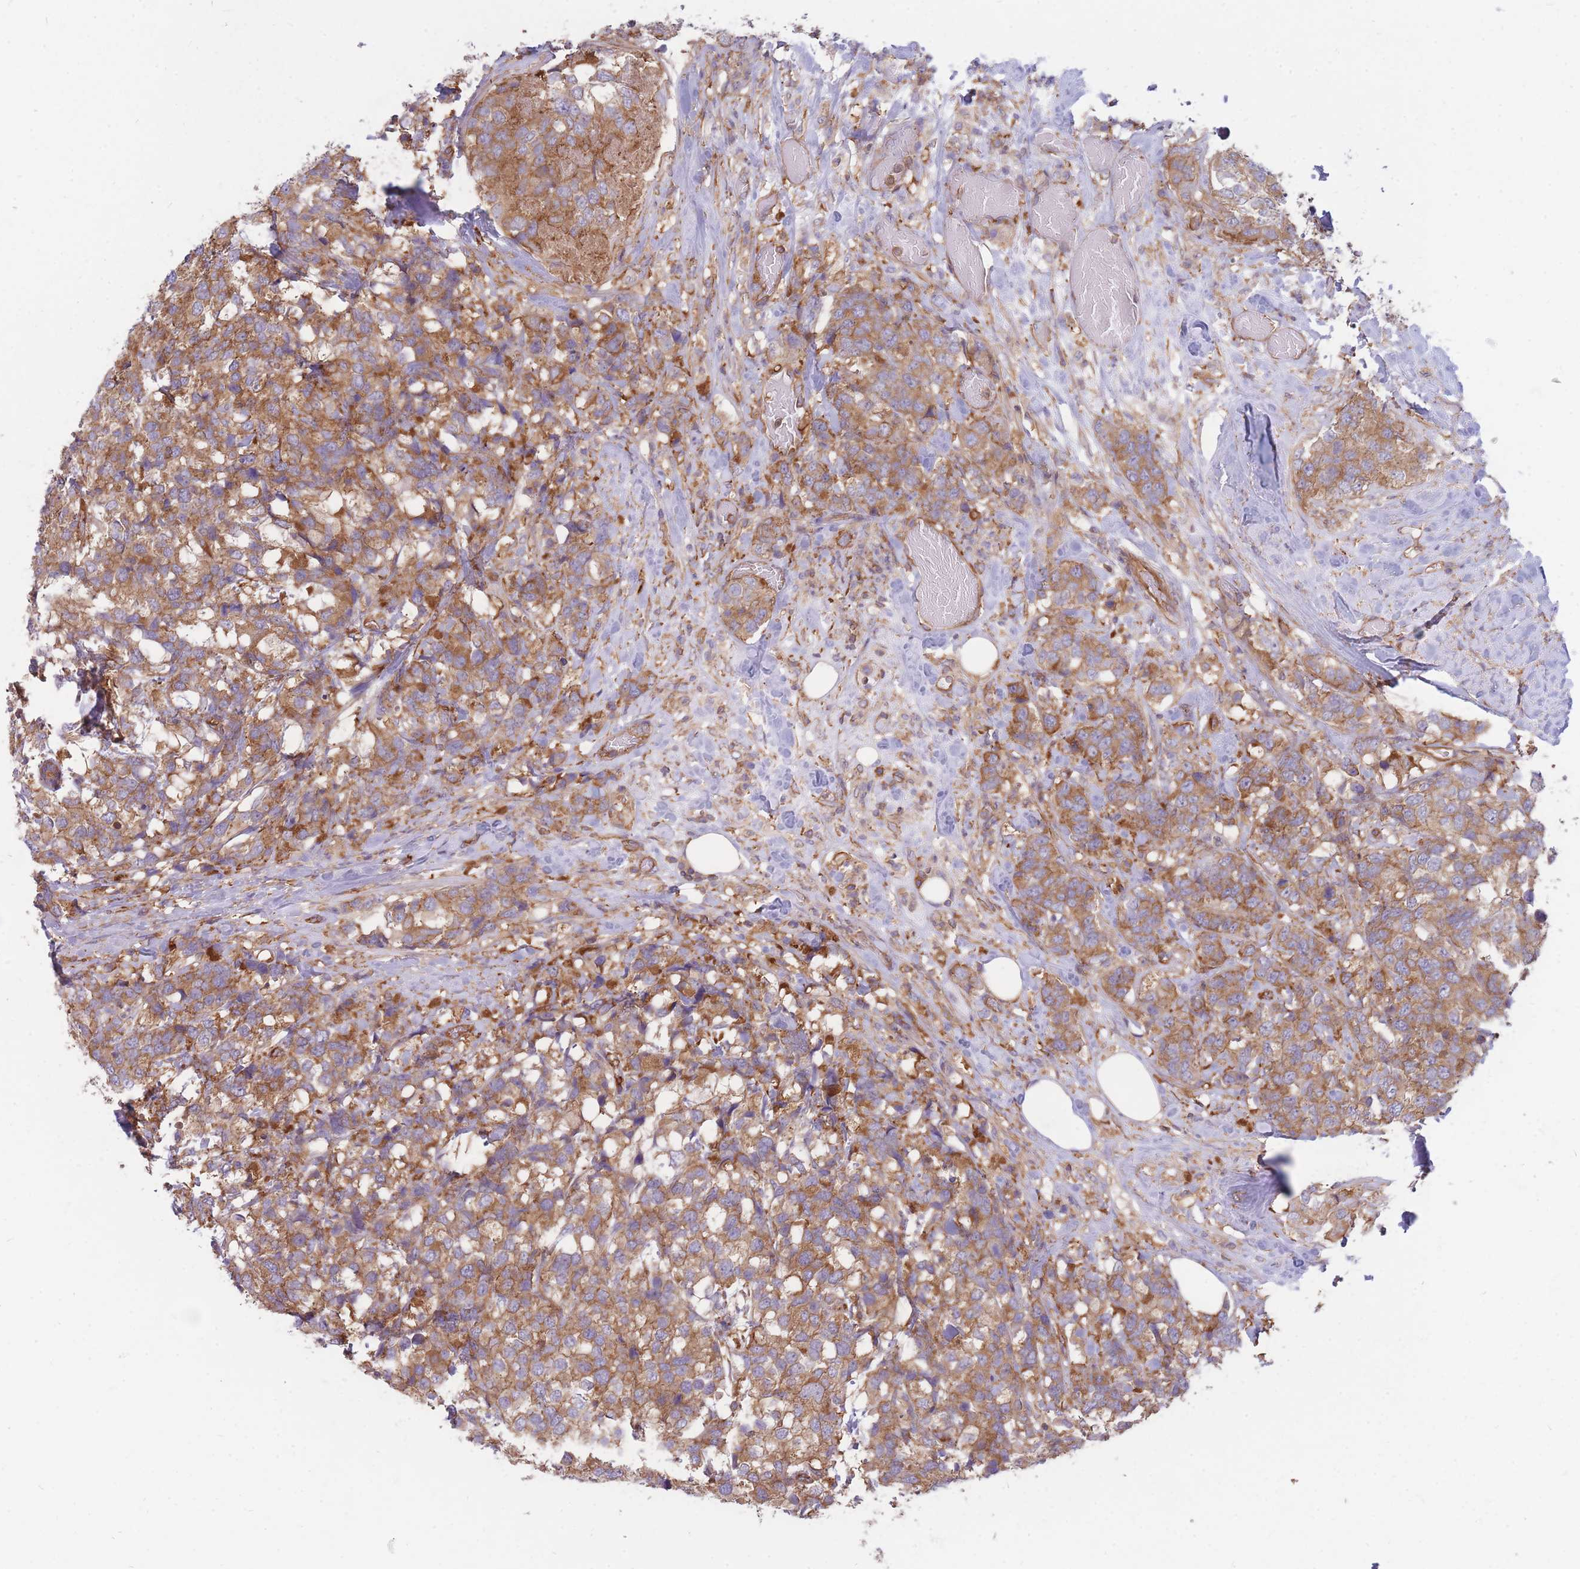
{"staining": {"intensity": "moderate", "quantity": ">75%", "location": "cytoplasmic/membranous"}, "tissue": "breast cancer", "cell_type": "Tumor cells", "image_type": "cancer", "snomed": [{"axis": "morphology", "description": "Lobular carcinoma"}, {"axis": "topography", "description": "Breast"}], "caption": "DAB immunohistochemical staining of human breast cancer displays moderate cytoplasmic/membranous protein staining in approximately >75% of tumor cells.", "gene": "GGA1", "patient": {"sex": "female", "age": 59}}